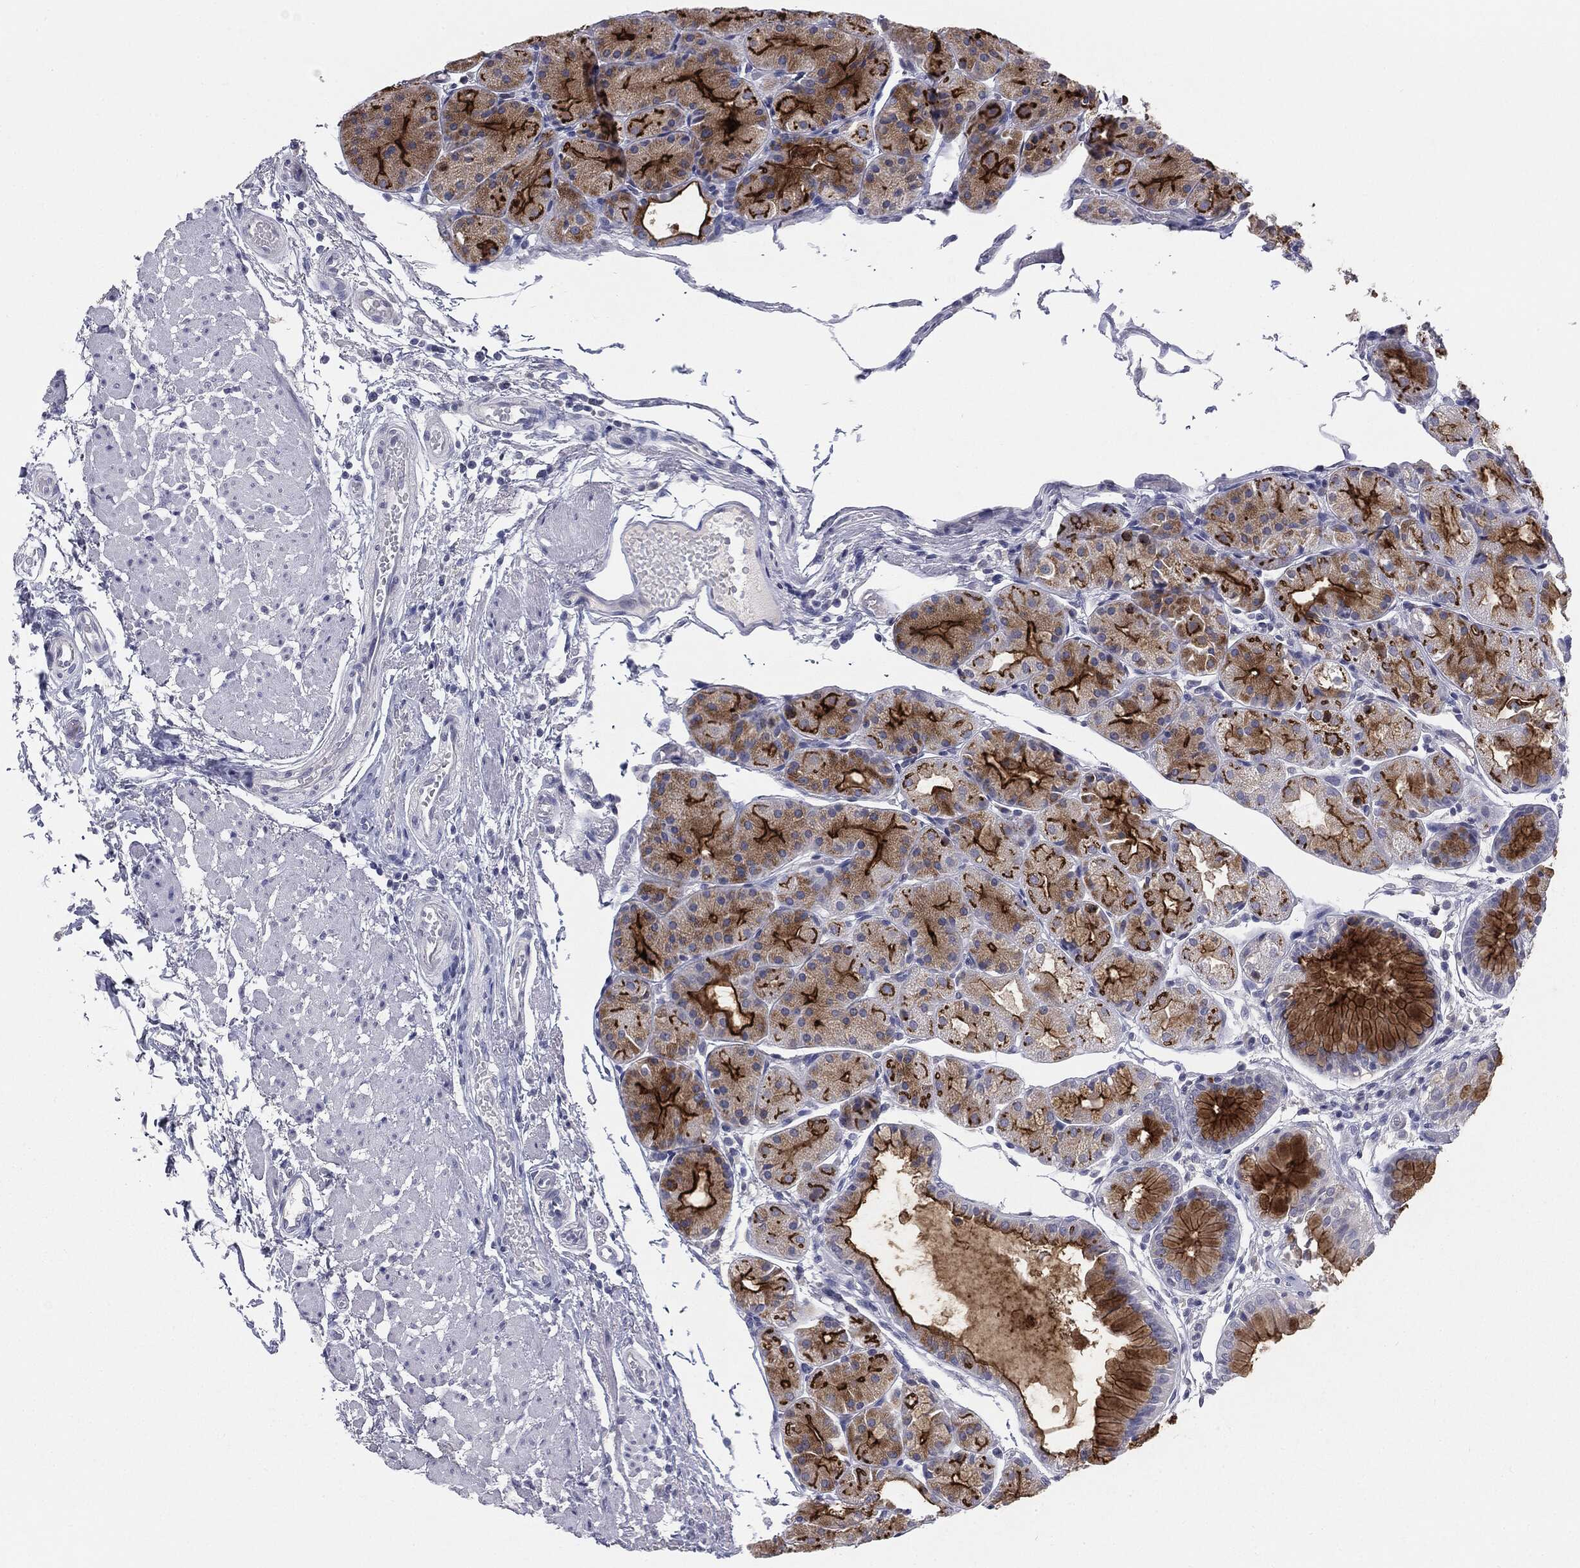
{"staining": {"intensity": "strong", "quantity": "25%-75%", "location": "cytoplasmic/membranous"}, "tissue": "stomach", "cell_type": "Glandular cells", "image_type": "normal", "snomed": [{"axis": "morphology", "description": "Normal tissue, NOS"}, {"axis": "topography", "description": "Stomach, upper"}], "caption": "Strong cytoplasmic/membranous protein staining is identified in approximately 25%-75% of glandular cells in stomach.", "gene": "MUC1", "patient": {"sex": "male", "age": 72}}